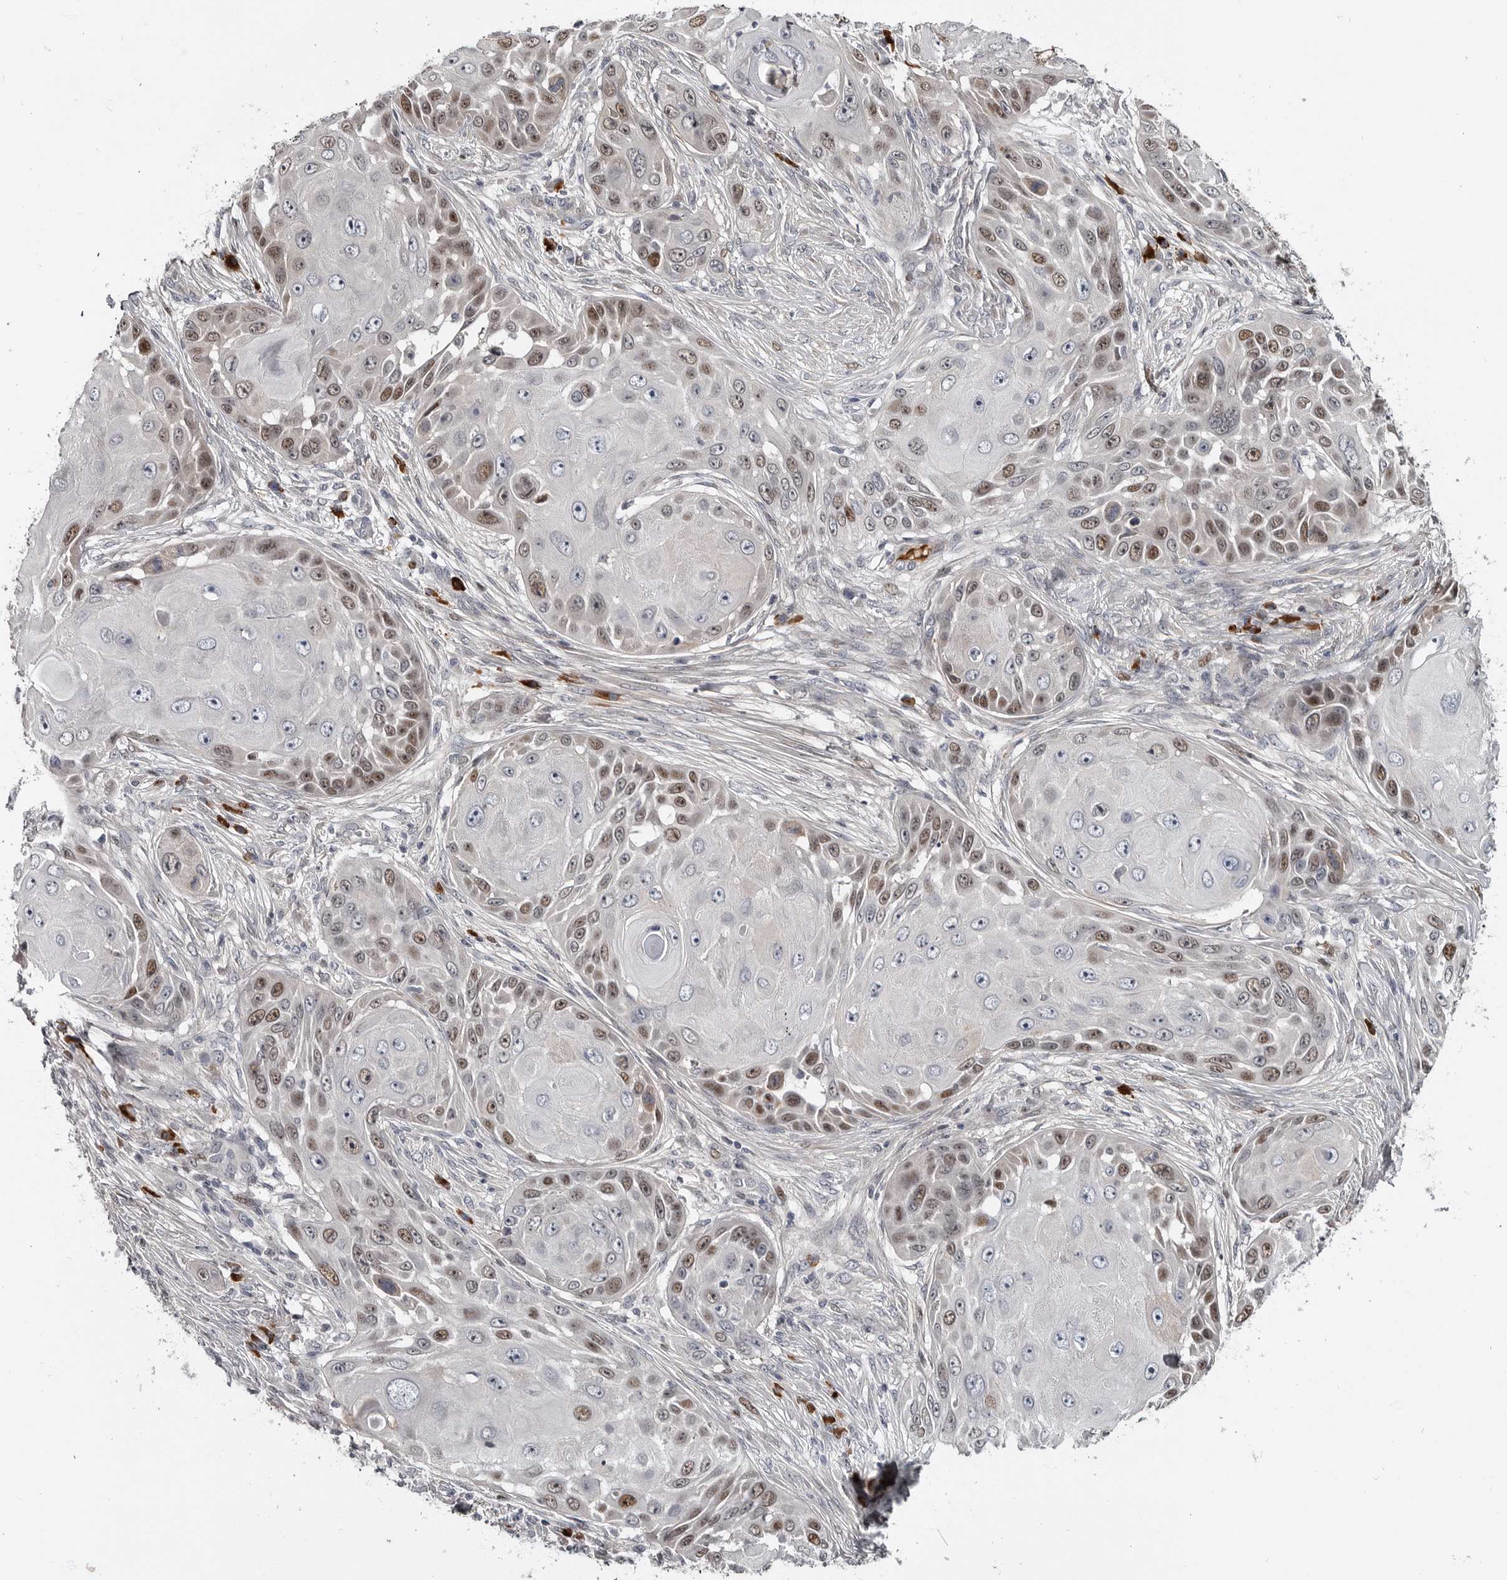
{"staining": {"intensity": "moderate", "quantity": "25%-75%", "location": "nuclear"}, "tissue": "skin cancer", "cell_type": "Tumor cells", "image_type": "cancer", "snomed": [{"axis": "morphology", "description": "Squamous cell carcinoma, NOS"}, {"axis": "topography", "description": "Skin"}], "caption": "This image reveals skin squamous cell carcinoma stained with IHC to label a protein in brown. The nuclear of tumor cells show moderate positivity for the protein. Nuclei are counter-stained blue.", "gene": "ZNF277", "patient": {"sex": "female", "age": 44}}